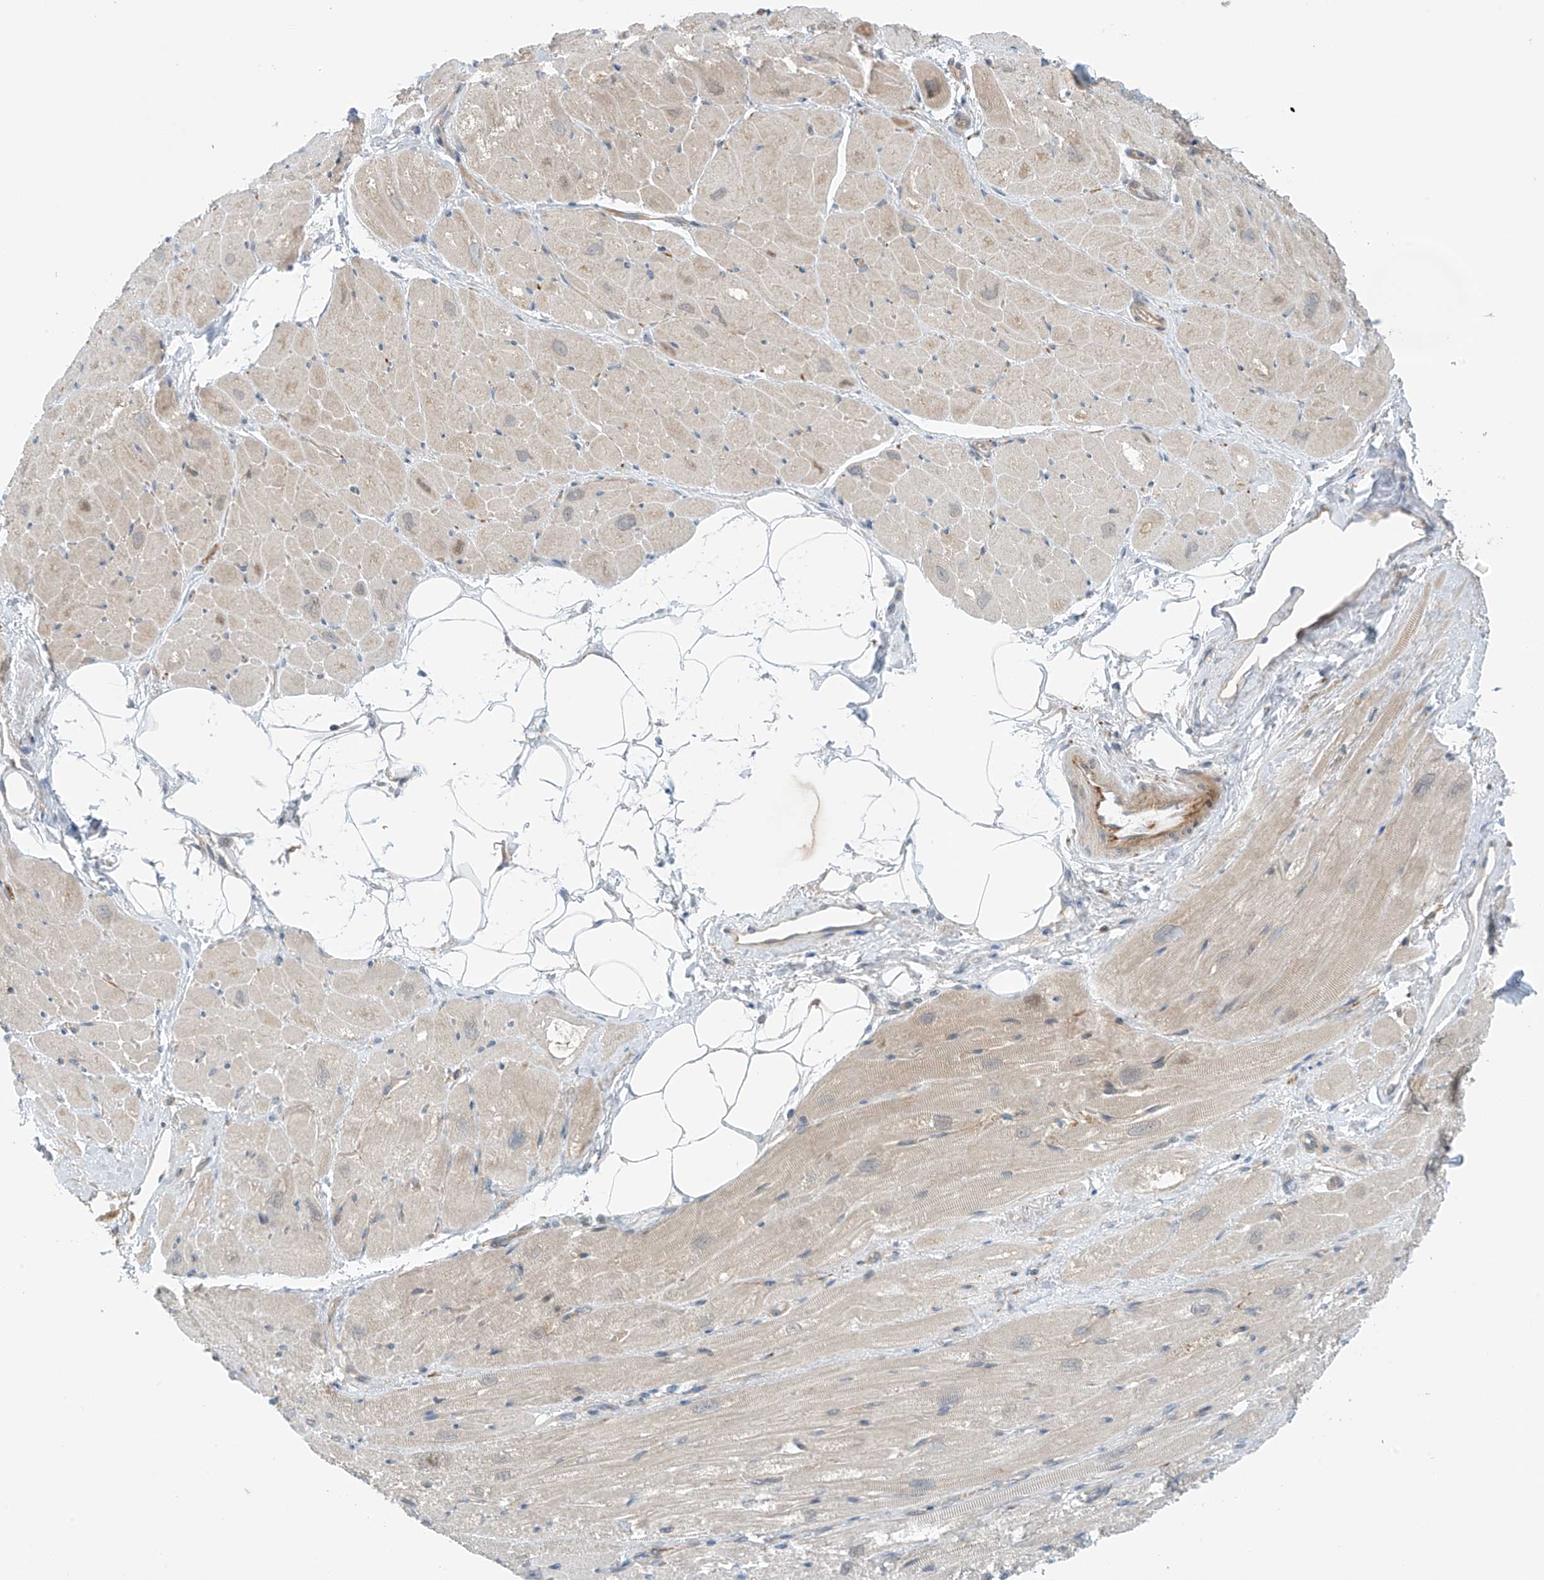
{"staining": {"intensity": "weak", "quantity": "<25%", "location": "cytoplasmic/membranous"}, "tissue": "heart muscle", "cell_type": "Cardiomyocytes", "image_type": "normal", "snomed": [{"axis": "morphology", "description": "Normal tissue, NOS"}, {"axis": "topography", "description": "Heart"}], "caption": "An IHC image of normal heart muscle is shown. There is no staining in cardiomyocytes of heart muscle.", "gene": "FSD1L", "patient": {"sex": "male", "age": 50}}